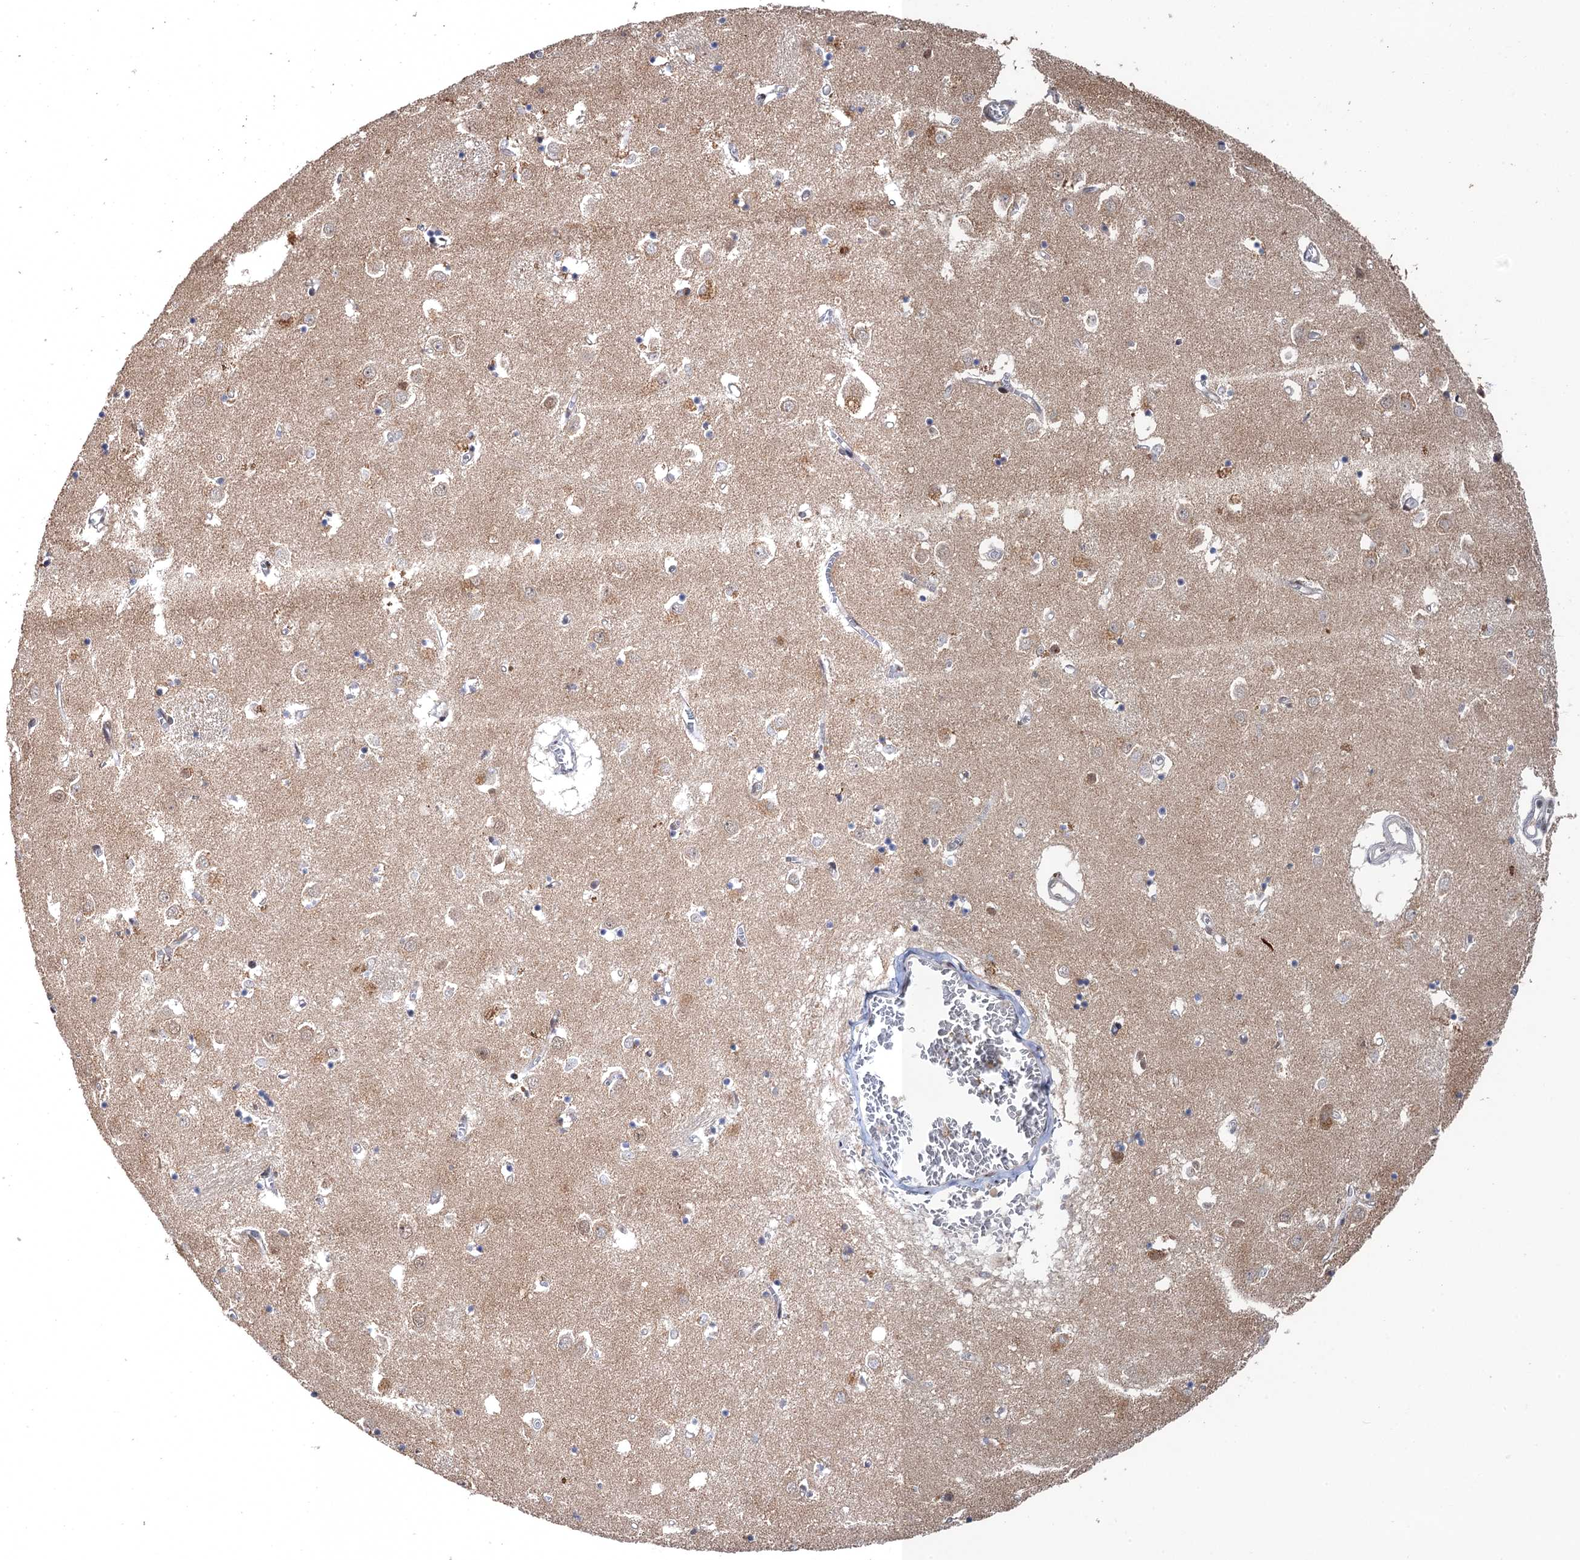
{"staining": {"intensity": "weak", "quantity": "25%-75%", "location": "cytoplasmic/membranous"}, "tissue": "caudate", "cell_type": "Glial cells", "image_type": "normal", "snomed": [{"axis": "morphology", "description": "Normal tissue, NOS"}, {"axis": "topography", "description": "Lateral ventricle wall"}], "caption": "IHC image of unremarkable caudate: caudate stained using immunohistochemistry (IHC) shows low levels of weak protein expression localized specifically in the cytoplasmic/membranous of glial cells, appearing as a cytoplasmic/membranous brown color.", "gene": "BMERB1", "patient": {"sex": "male", "age": 70}}